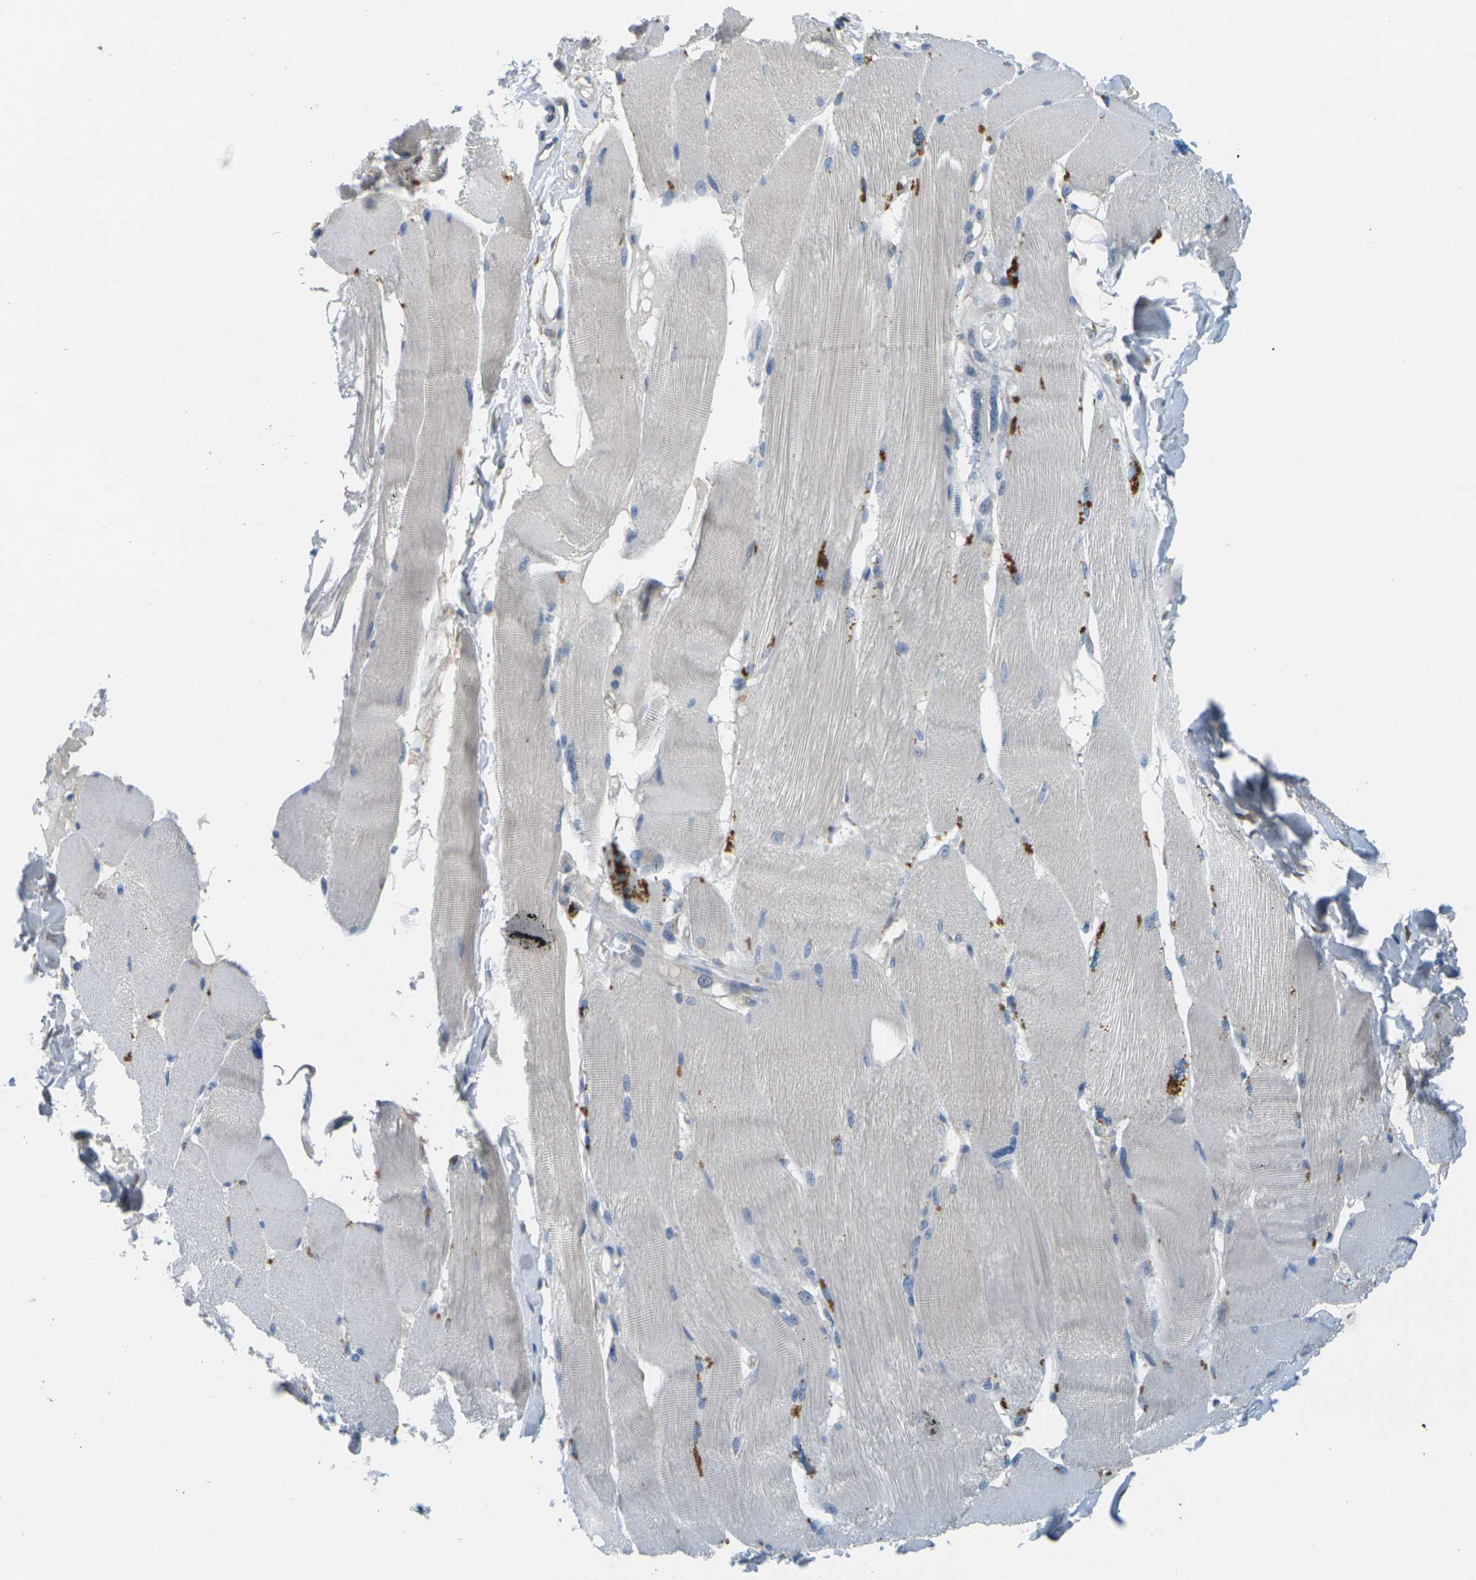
{"staining": {"intensity": "negative", "quantity": "none", "location": "none"}, "tissue": "skeletal muscle", "cell_type": "Myocytes", "image_type": "normal", "snomed": [{"axis": "morphology", "description": "Normal tissue, NOS"}, {"axis": "topography", "description": "Skin"}, {"axis": "topography", "description": "Skeletal muscle"}], "caption": "Skeletal muscle was stained to show a protein in brown. There is no significant positivity in myocytes. Nuclei are stained in blue.", "gene": "CYP2C8", "patient": {"sex": "male", "age": 83}}